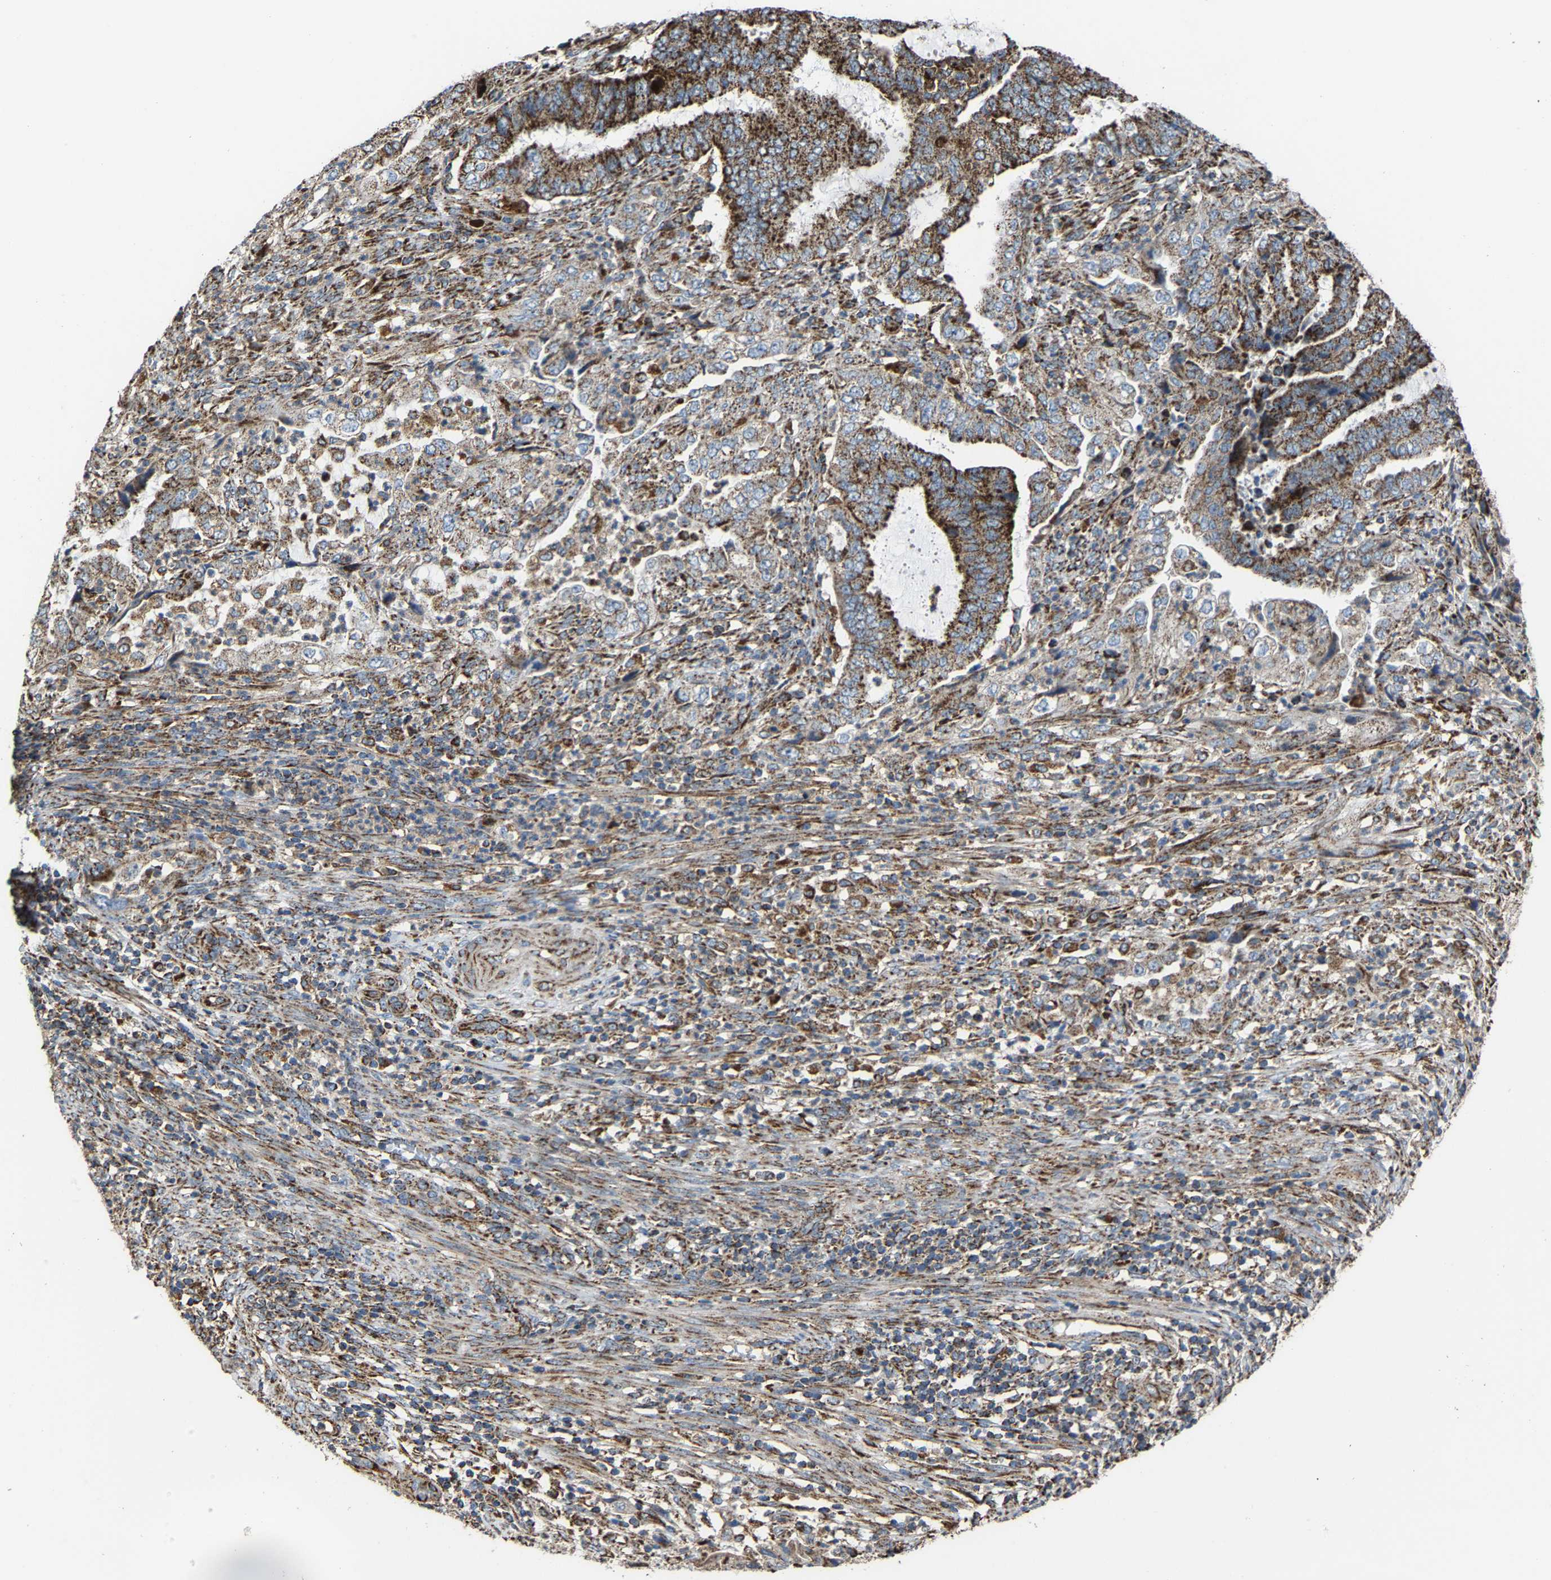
{"staining": {"intensity": "strong", "quantity": ">75%", "location": "cytoplasmic/membranous"}, "tissue": "endometrial cancer", "cell_type": "Tumor cells", "image_type": "cancer", "snomed": [{"axis": "morphology", "description": "Adenocarcinoma, NOS"}, {"axis": "topography", "description": "Endometrium"}], "caption": "Endometrial cancer (adenocarcinoma) tissue demonstrates strong cytoplasmic/membranous expression in about >75% of tumor cells, visualized by immunohistochemistry.", "gene": "NDUFV3", "patient": {"sex": "female", "age": 51}}